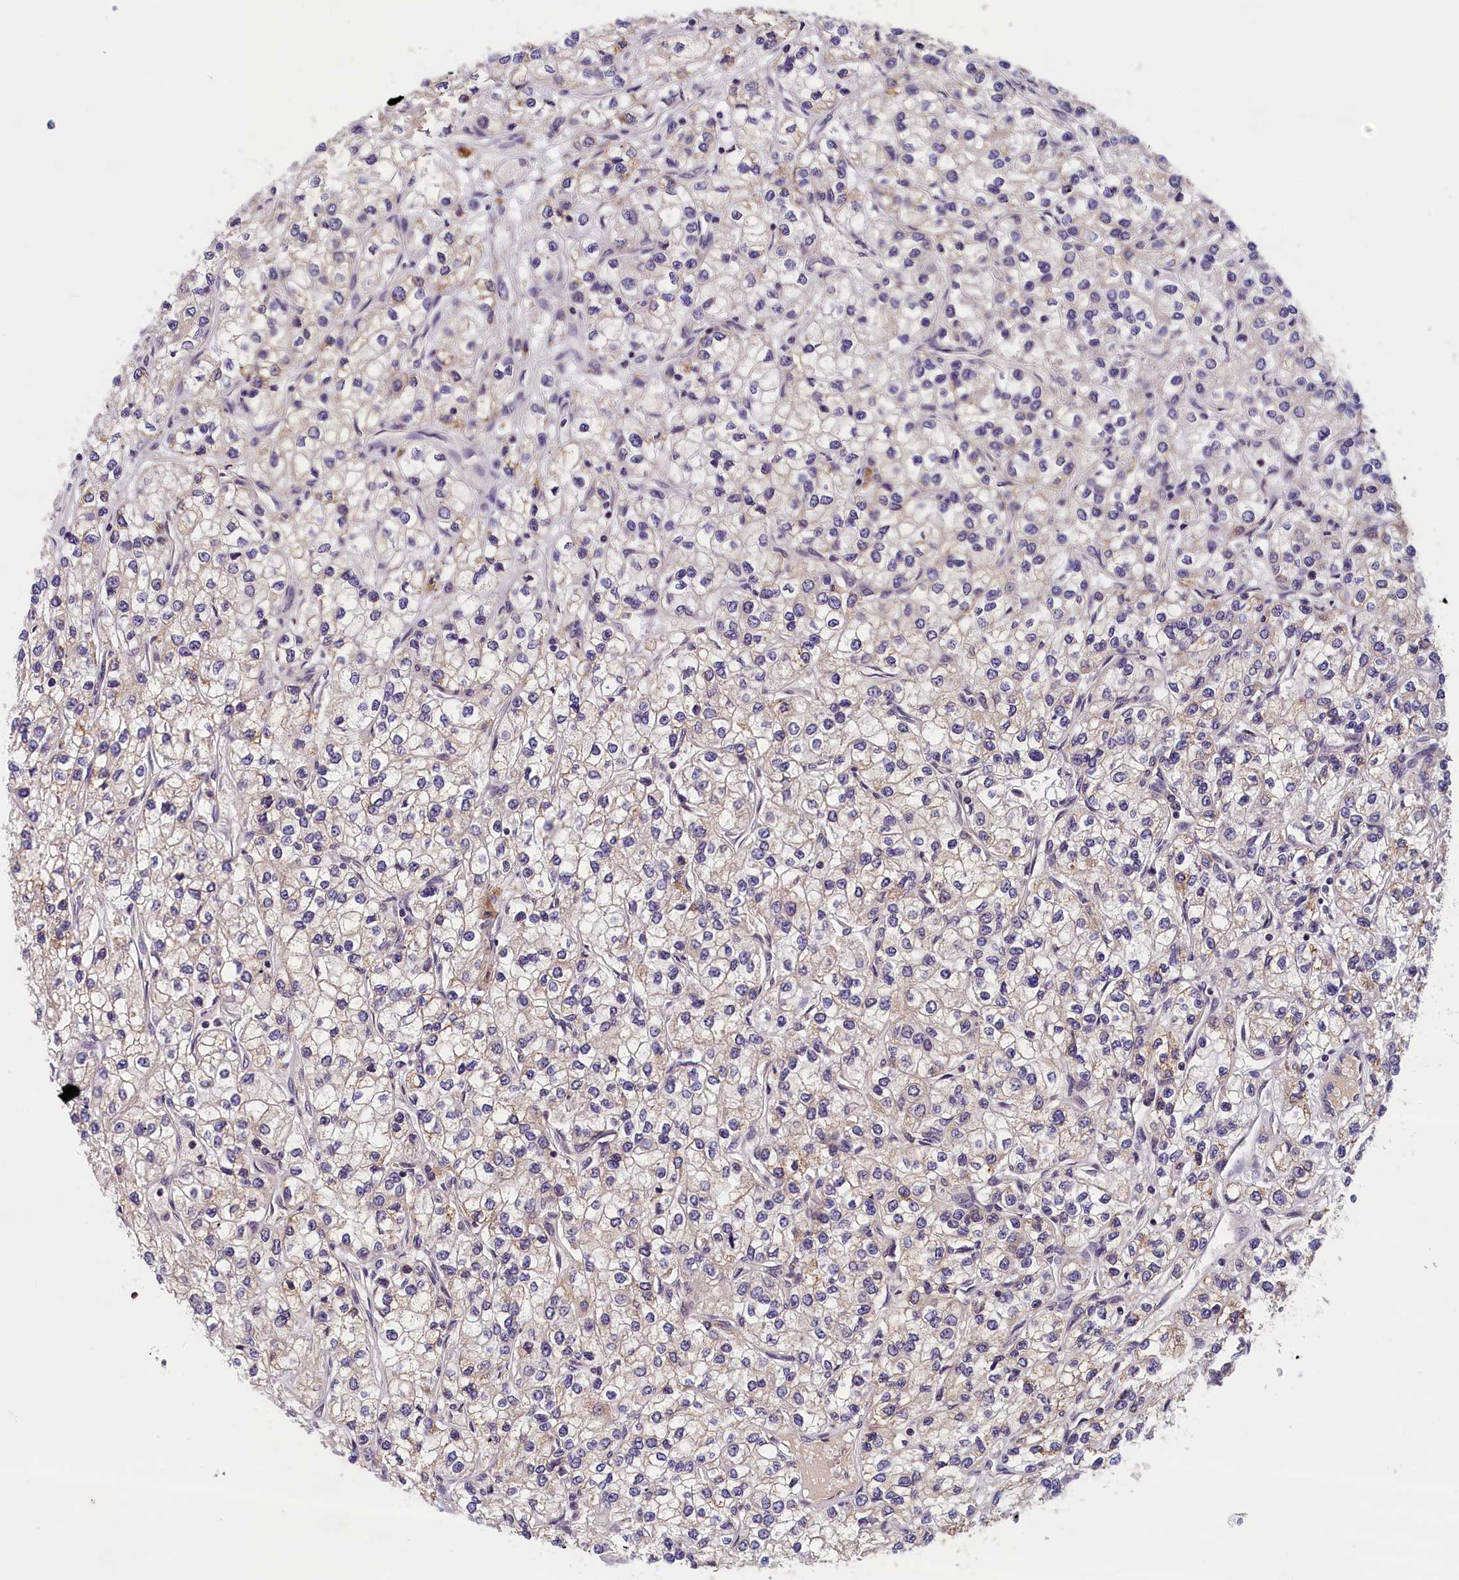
{"staining": {"intensity": "weak", "quantity": "<25%", "location": "cytoplasmic/membranous"}, "tissue": "renal cancer", "cell_type": "Tumor cells", "image_type": "cancer", "snomed": [{"axis": "morphology", "description": "Adenocarcinoma, NOS"}, {"axis": "topography", "description": "Kidney"}], "caption": "There is no significant expression in tumor cells of renal cancer (adenocarcinoma).", "gene": "KCNK6", "patient": {"sex": "male", "age": 80}}